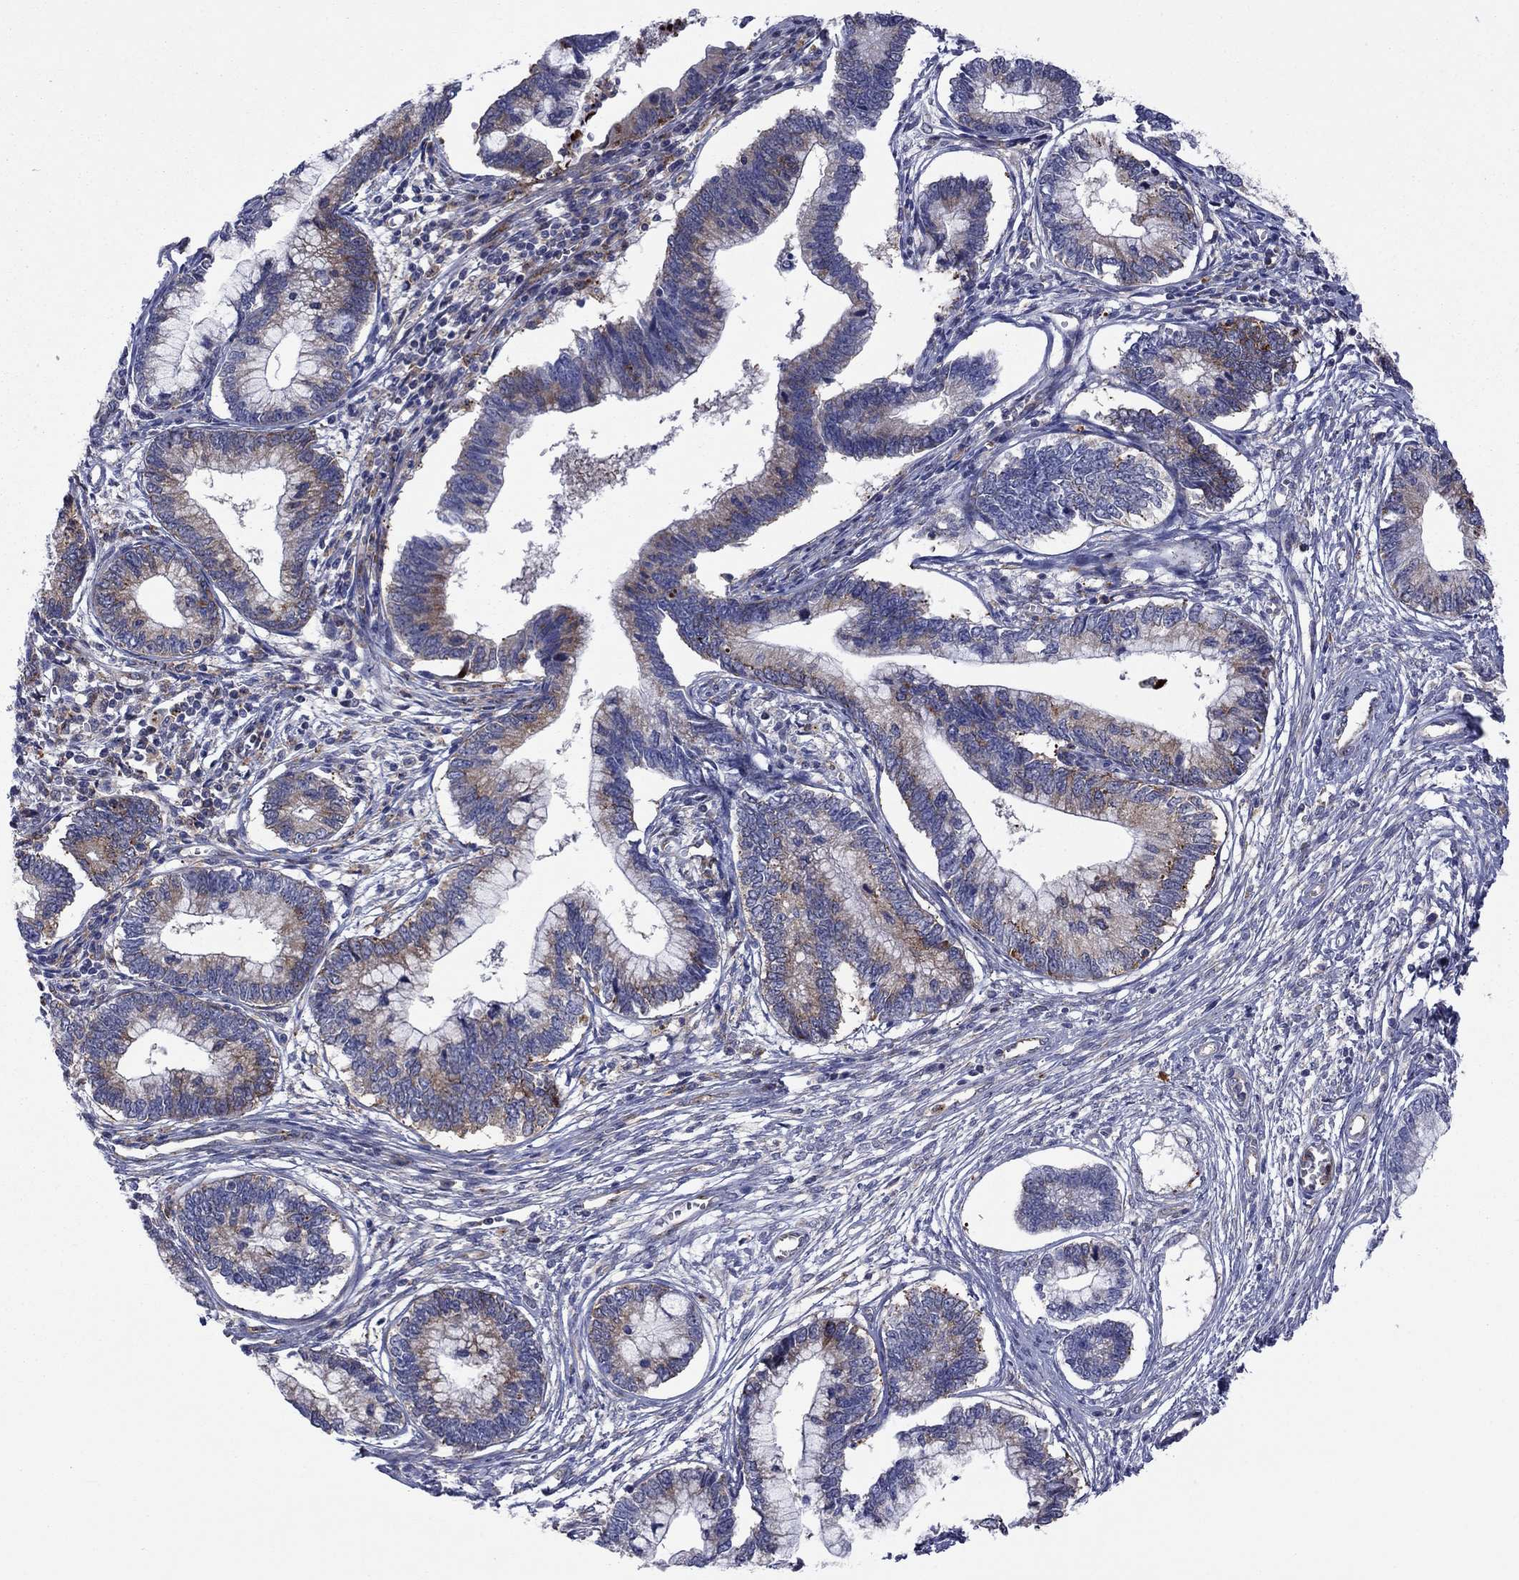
{"staining": {"intensity": "strong", "quantity": "25%-75%", "location": "cytoplasmic/membranous"}, "tissue": "cervical cancer", "cell_type": "Tumor cells", "image_type": "cancer", "snomed": [{"axis": "morphology", "description": "Adenocarcinoma, NOS"}, {"axis": "topography", "description": "Cervix"}], "caption": "Adenocarcinoma (cervical) was stained to show a protein in brown. There is high levels of strong cytoplasmic/membranous expression in about 25%-75% of tumor cells.", "gene": "GPR155", "patient": {"sex": "female", "age": 44}}